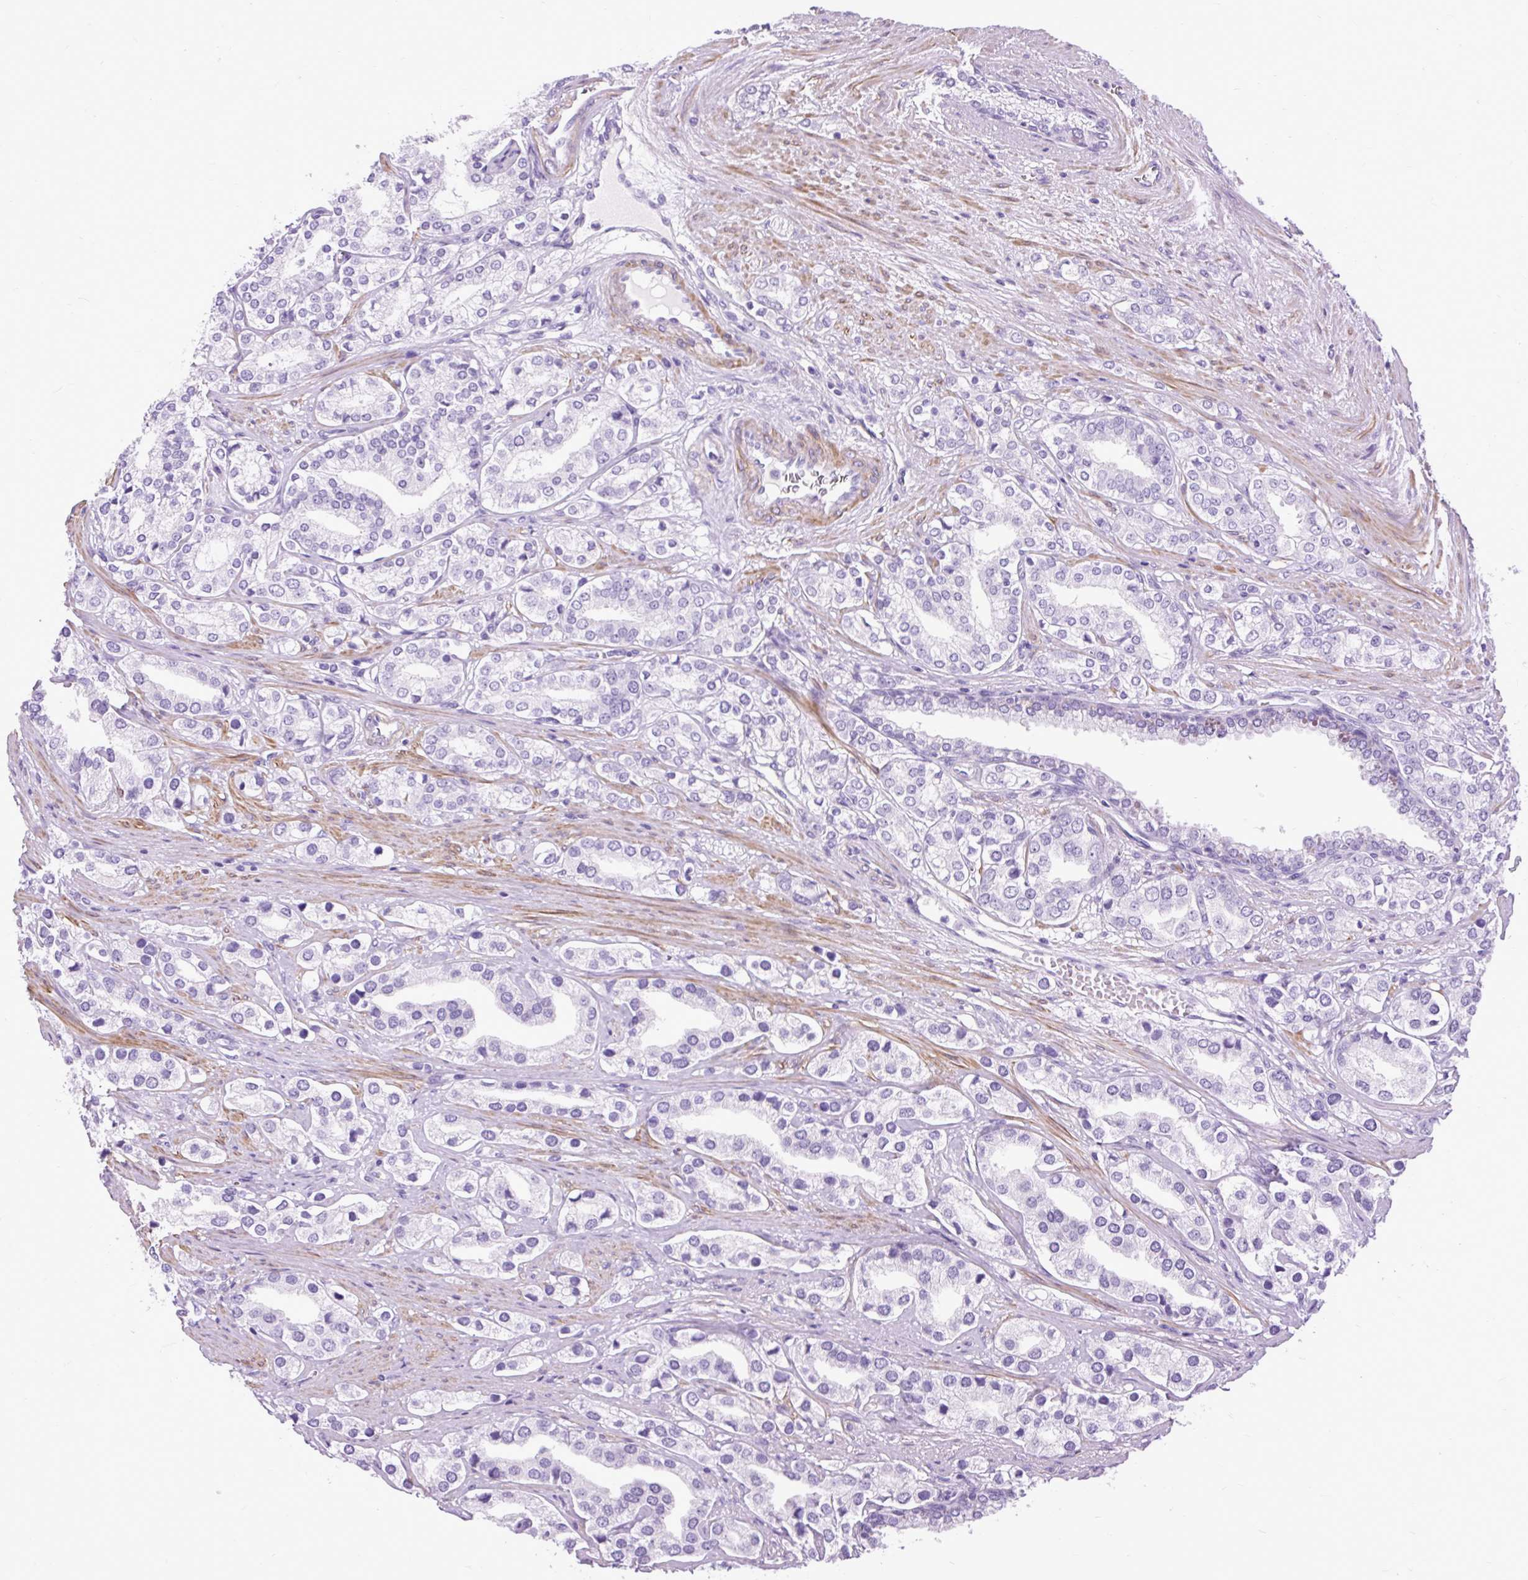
{"staining": {"intensity": "negative", "quantity": "none", "location": "none"}, "tissue": "prostate cancer", "cell_type": "Tumor cells", "image_type": "cancer", "snomed": [{"axis": "morphology", "description": "Adenocarcinoma, High grade"}, {"axis": "topography", "description": "Prostate"}], "caption": "DAB (3,3'-diaminobenzidine) immunohistochemical staining of prostate high-grade adenocarcinoma shows no significant staining in tumor cells. Brightfield microscopy of immunohistochemistry (IHC) stained with DAB (3,3'-diaminobenzidine) (brown) and hematoxylin (blue), captured at high magnification.", "gene": "DPP6", "patient": {"sex": "male", "age": 58}}